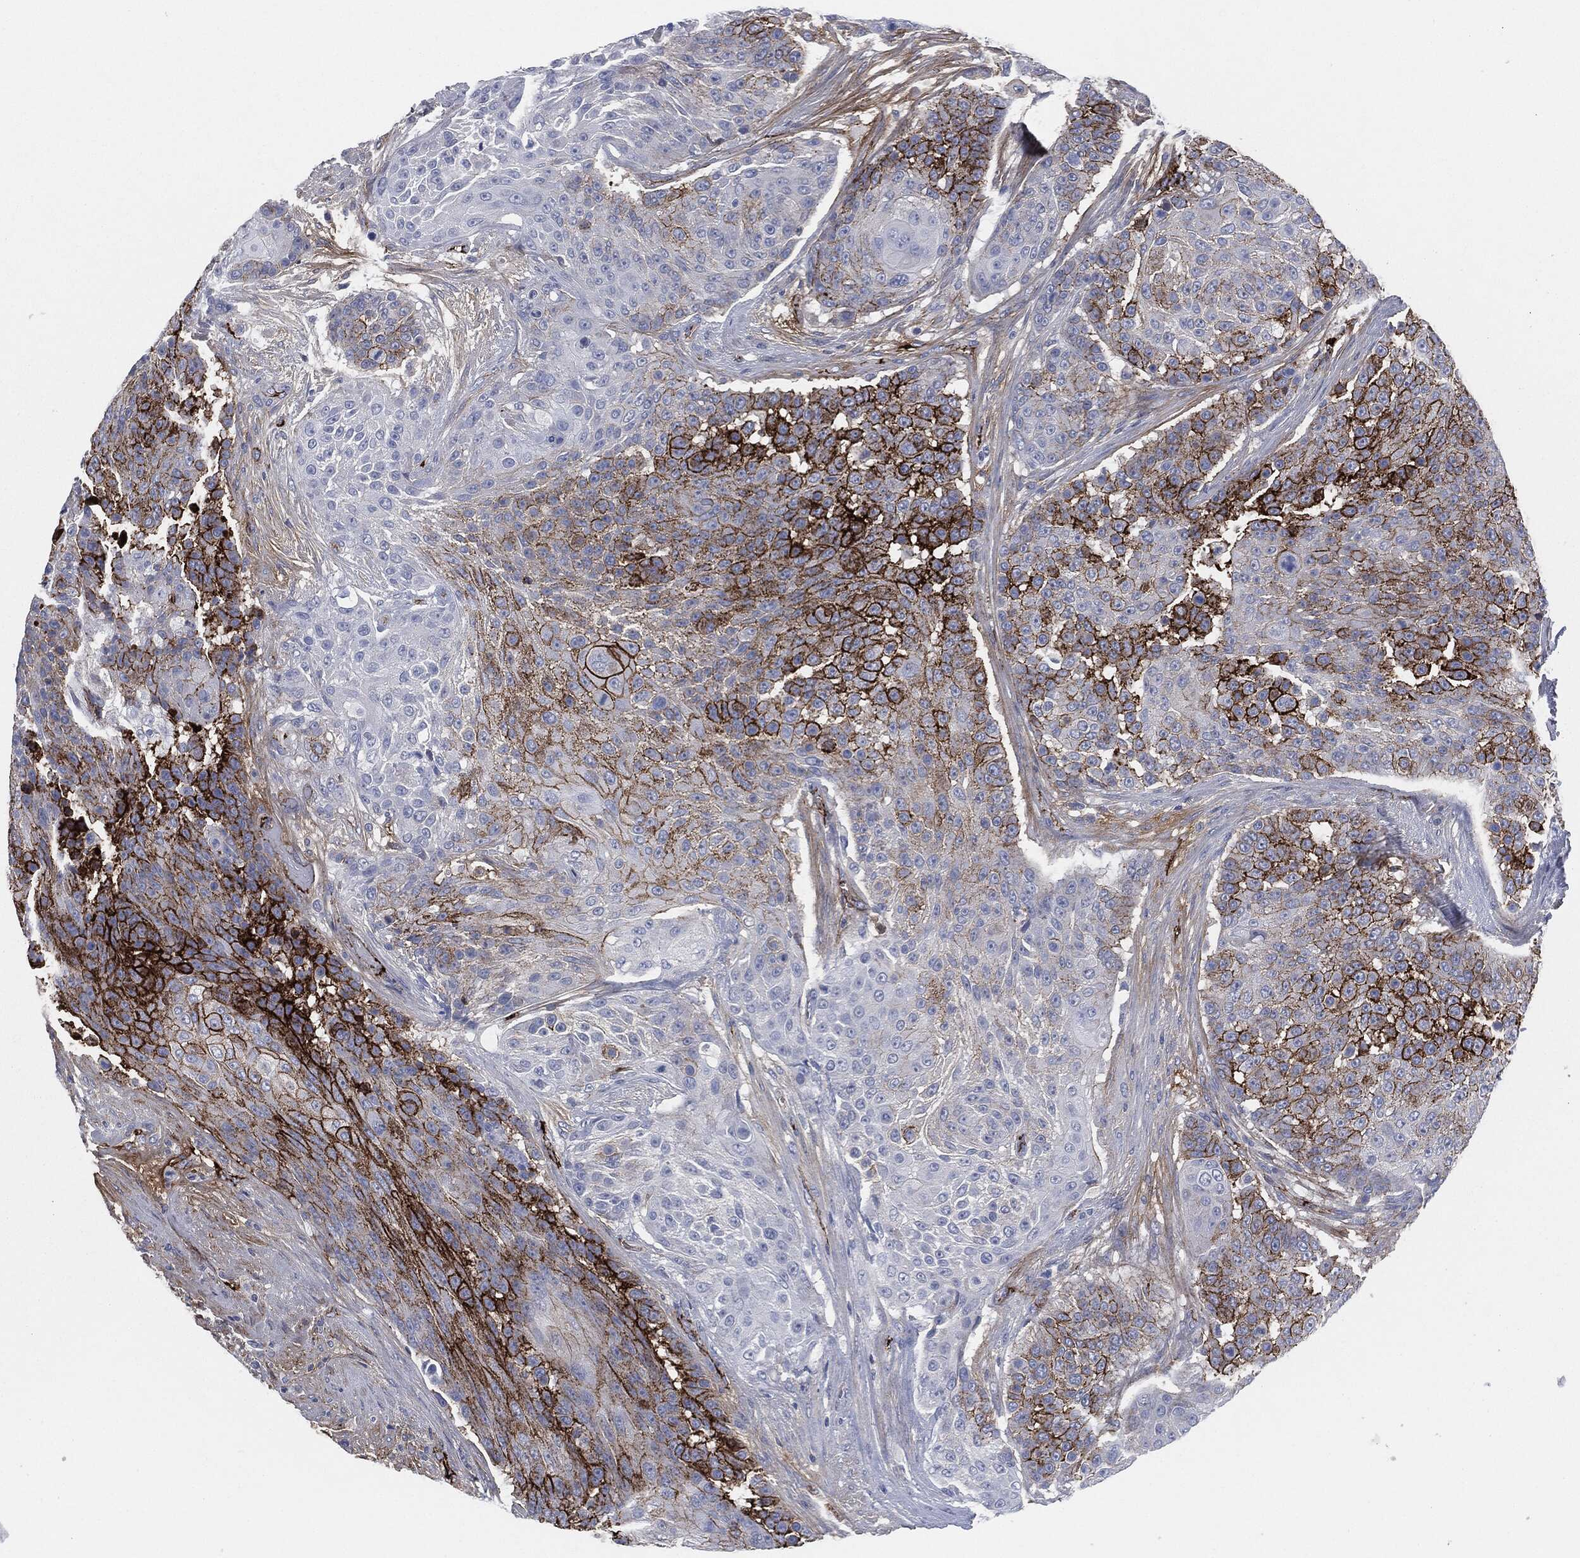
{"staining": {"intensity": "strong", "quantity": "<25%", "location": "cytoplasmic/membranous"}, "tissue": "urothelial cancer", "cell_type": "Tumor cells", "image_type": "cancer", "snomed": [{"axis": "morphology", "description": "Urothelial carcinoma, High grade"}, {"axis": "topography", "description": "Urinary bladder"}], "caption": "This micrograph exhibits IHC staining of high-grade urothelial carcinoma, with medium strong cytoplasmic/membranous expression in approximately <25% of tumor cells.", "gene": "APOB", "patient": {"sex": "female", "age": 63}}